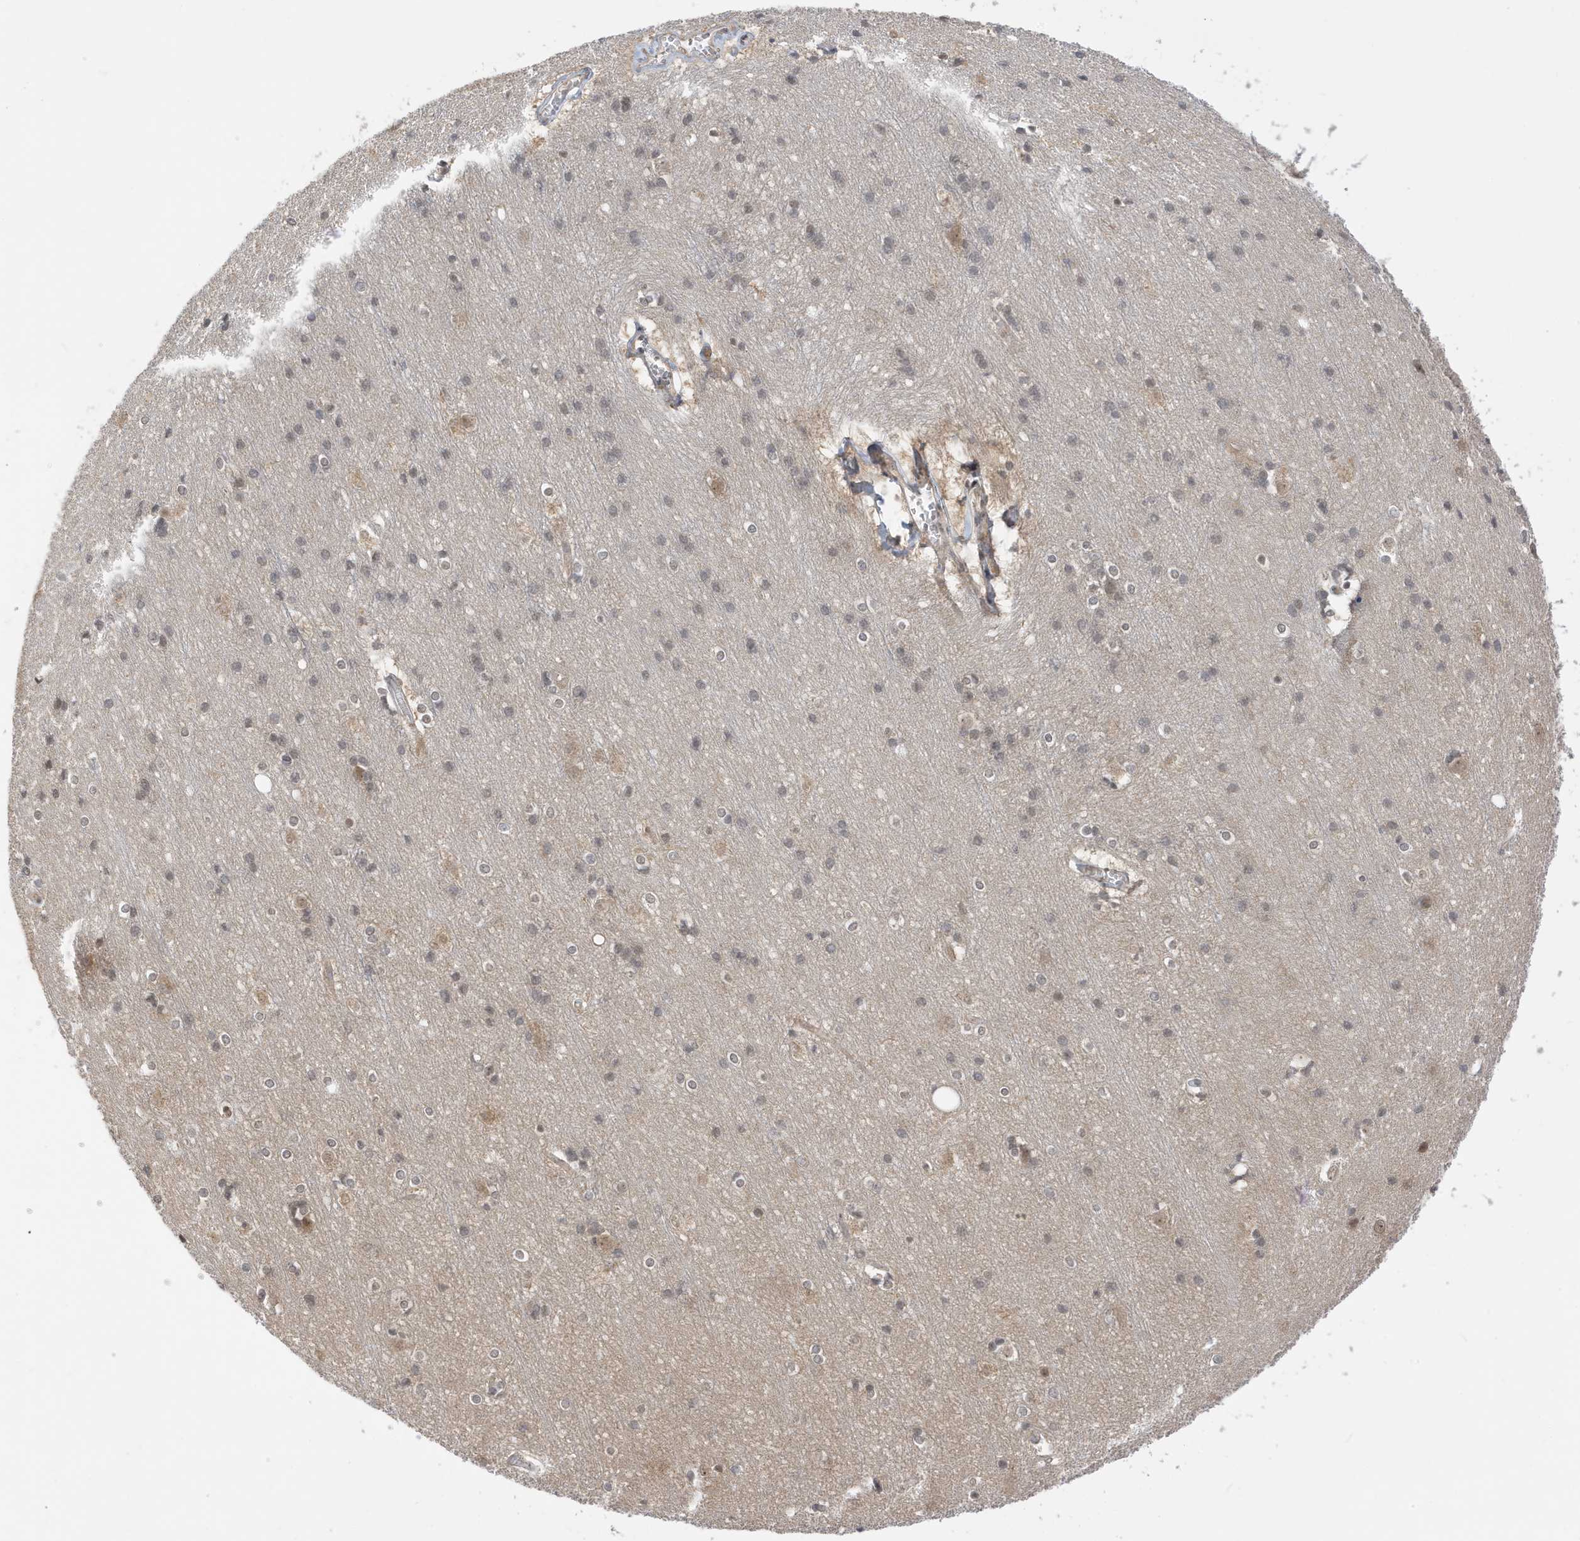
{"staining": {"intensity": "weak", "quantity": ">75%", "location": "cytoplasmic/membranous"}, "tissue": "cerebral cortex", "cell_type": "Endothelial cells", "image_type": "normal", "snomed": [{"axis": "morphology", "description": "Normal tissue, NOS"}, {"axis": "topography", "description": "Cerebral cortex"}], "caption": "Cerebral cortex was stained to show a protein in brown. There is low levels of weak cytoplasmic/membranous positivity in about >75% of endothelial cells. (Stains: DAB (3,3'-diaminobenzidine) in brown, nuclei in blue, Microscopy: brightfield microscopy at high magnification).", "gene": "TAB3", "patient": {"sex": "male", "age": 54}}